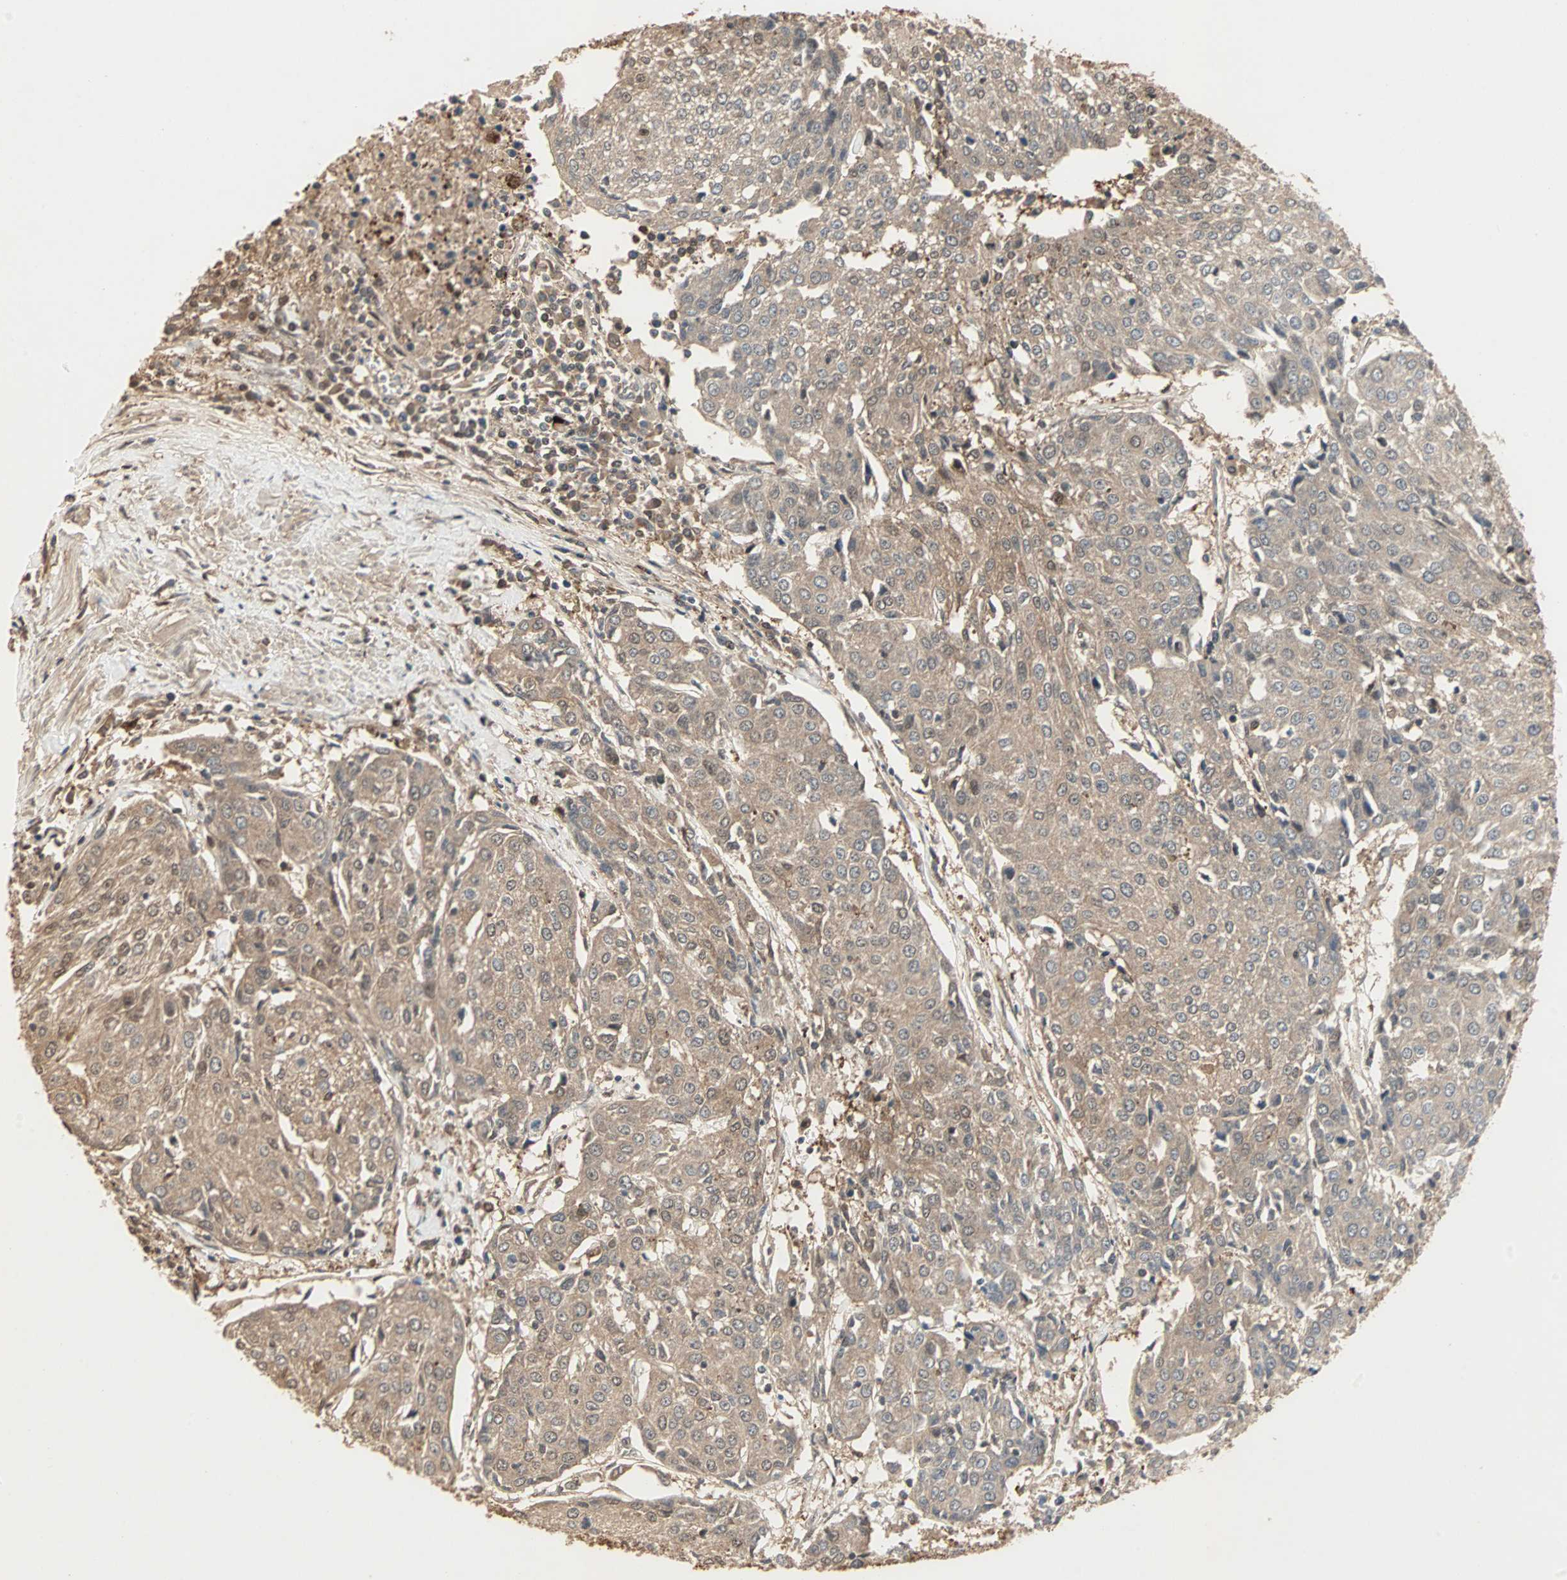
{"staining": {"intensity": "moderate", "quantity": ">75%", "location": "cytoplasmic/membranous"}, "tissue": "urothelial cancer", "cell_type": "Tumor cells", "image_type": "cancer", "snomed": [{"axis": "morphology", "description": "Urothelial carcinoma, High grade"}, {"axis": "topography", "description": "Urinary bladder"}], "caption": "Urothelial cancer stained with a brown dye displays moderate cytoplasmic/membranous positive staining in approximately >75% of tumor cells.", "gene": "DRG2", "patient": {"sex": "female", "age": 85}}